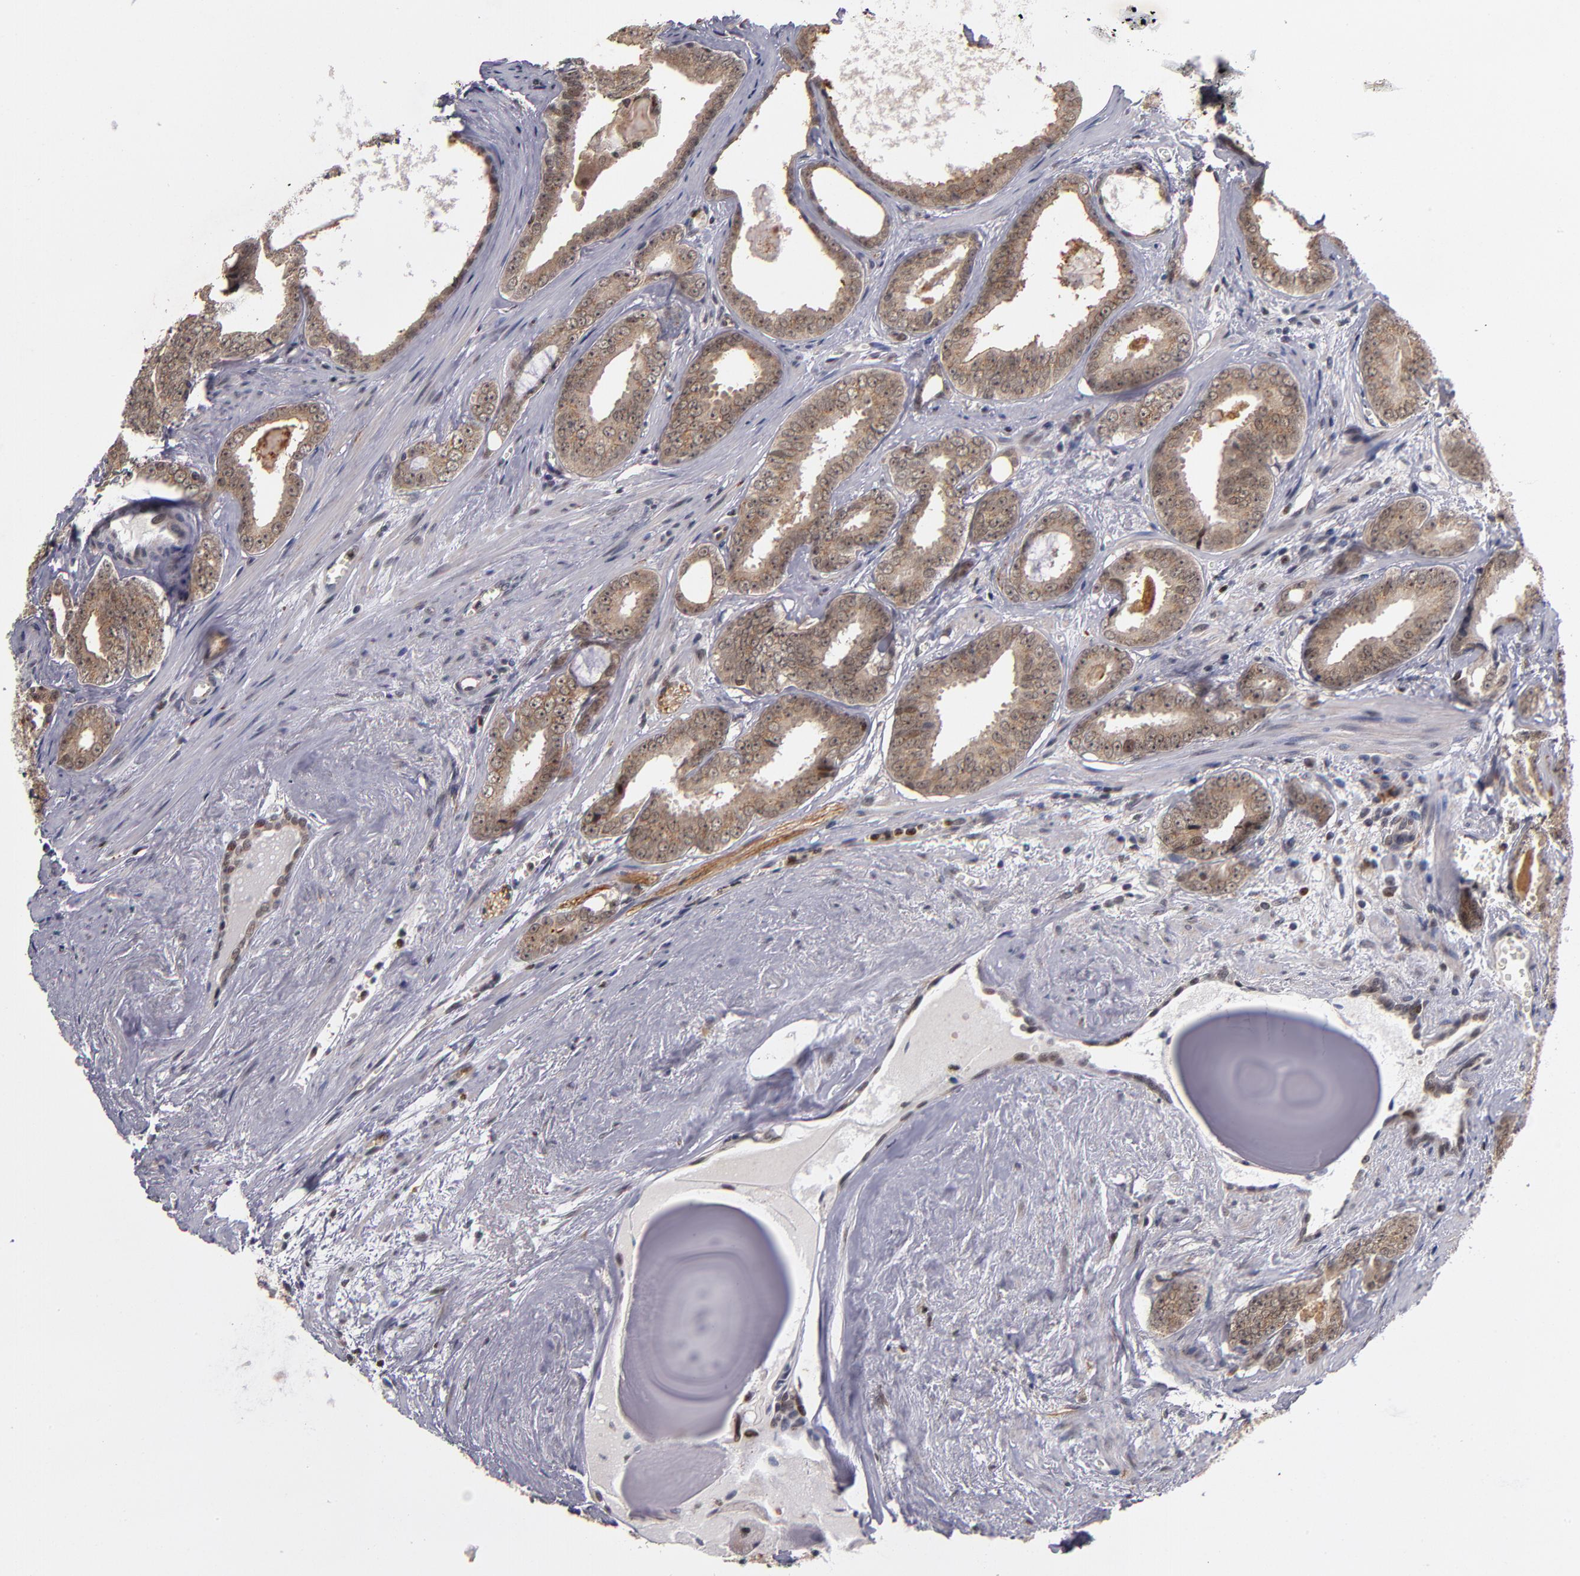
{"staining": {"intensity": "weak", "quantity": ">75%", "location": "cytoplasmic/membranous"}, "tissue": "prostate cancer", "cell_type": "Tumor cells", "image_type": "cancer", "snomed": [{"axis": "morphology", "description": "Adenocarcinoma, Medium grade"}, {"axis": "topography", "description": "Prostate"}], "caption": "Prostate cancer stained with a protein marker shows weak staining in tumor cells.", "gene": "KDM6A", "patient": {"sex": "male", "age": 79}}